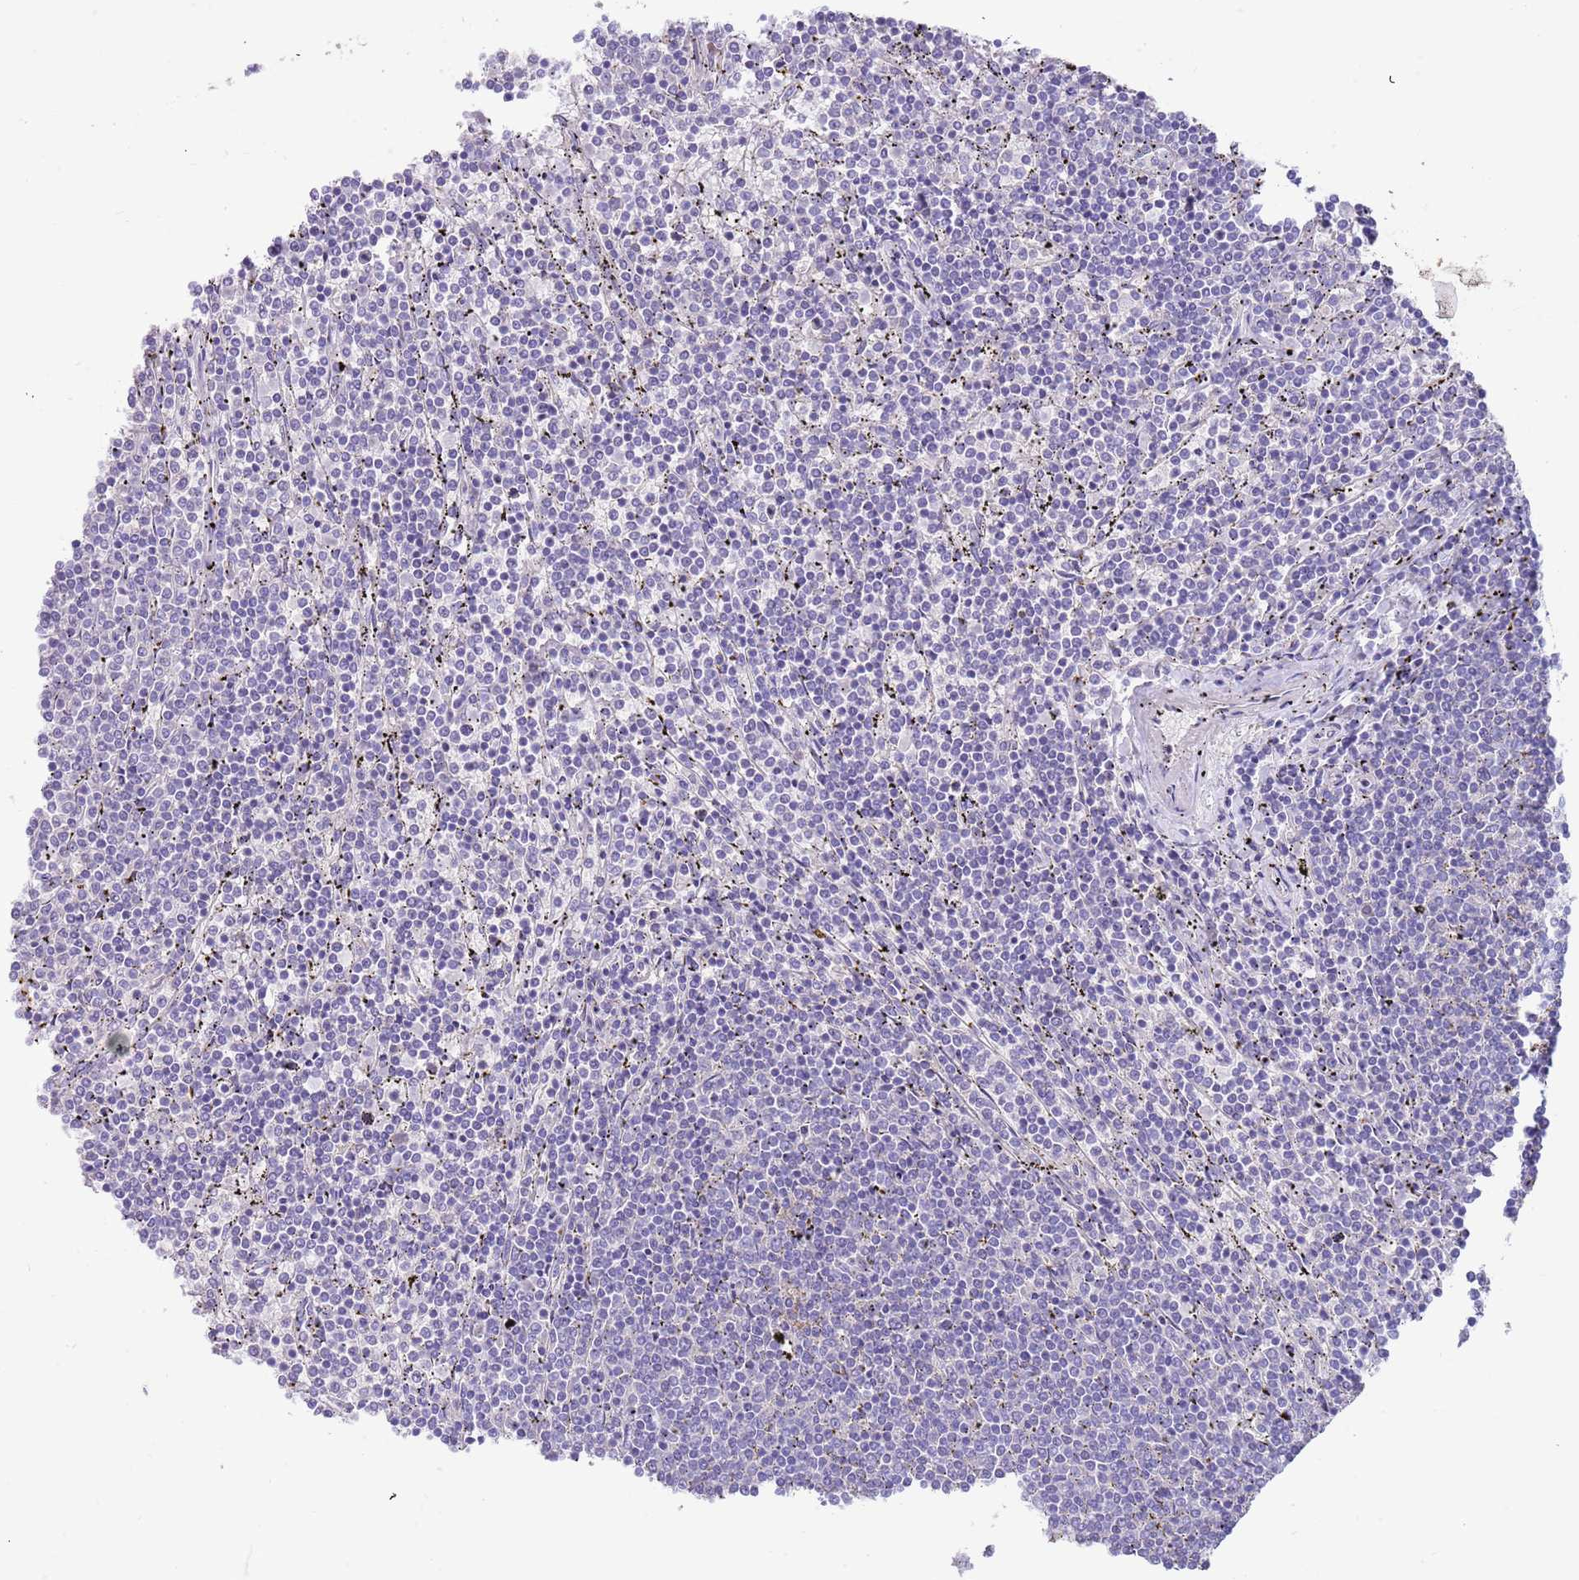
{"staining": {"intensity": "negative", "quantity": "none", "location": "none"}, "tissue": "lymphoma", "cell_type": "Tumor cells", "image_type": "cancer", "snomed": [{"axis": "morphology", "description": "Malignant lymphoma, non-Hodgkin's type, Low grade"}, {"axis": "topography", "description": "Spleen"}], "caption": "This is a image of immunohistochemistry staining of malignant lymphoma, non-Hodgkin's type (low-grade), which shows no staining in tumor cells.", "gene": "TRMO", "patient": {"sex": "female", "age": 50}}